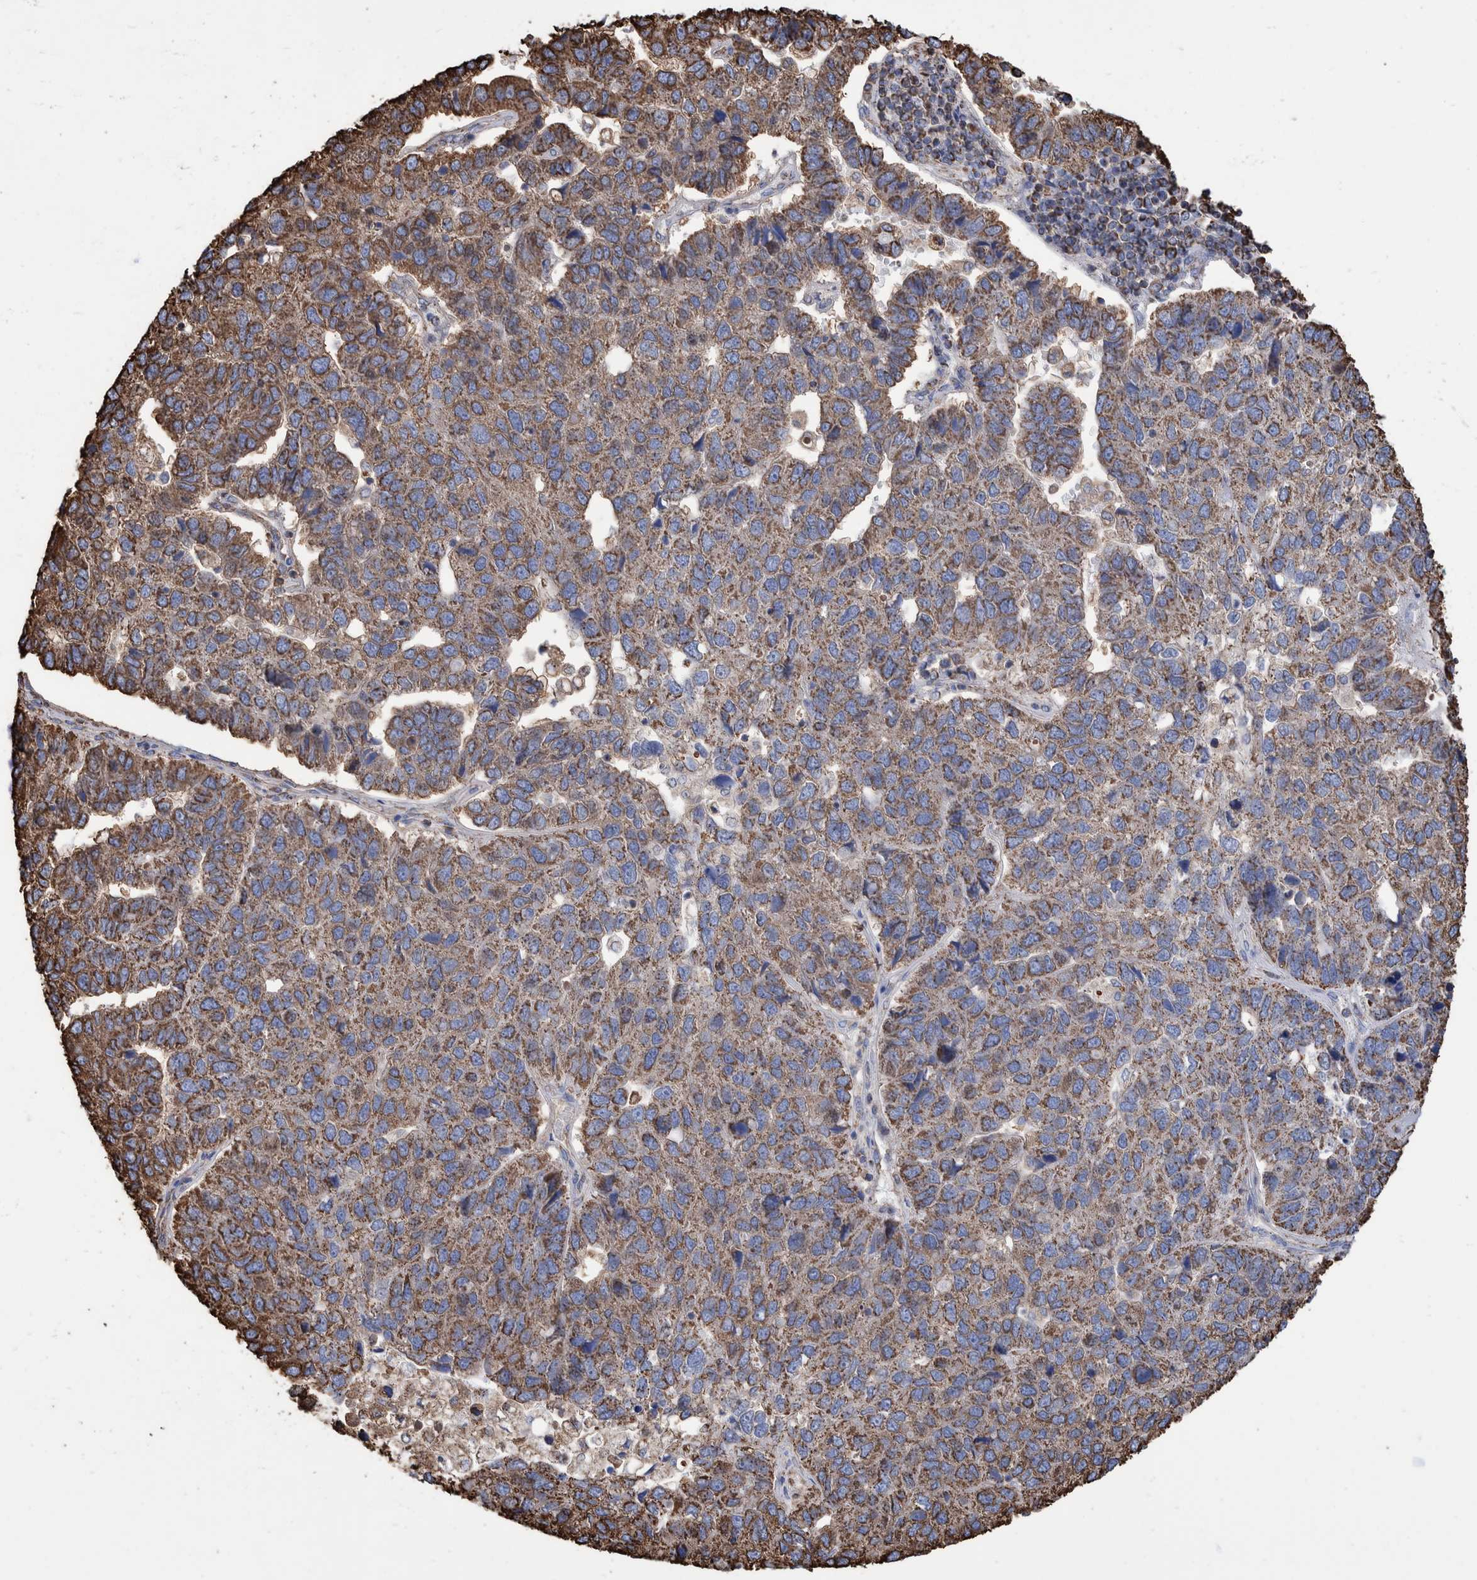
{"staining": {"intensity": "moderate", "quantity": ">75%", "location": "cytoplasmic/membranous"}, "tissue": "pancreatic cancer", "cell_type": "Tumor cells", "image_type": "cancer", "snomed": [{"axis": "morphology", "description": "Adenocarcinoma, NOS"}, {"axis": "topography", "description": "Pancreas"}], "caption": "This photomicrograph displays pancreatic cancer stained with immunohistochemistry (IHC) to label a protein in brown. The cytoplasmic/membranous of tumor cells show moderate positivity for the protein. Nuclei are counter-stained blue.", "gene": "VPS26C", "patient": {"sex": "female", "age": 61}}